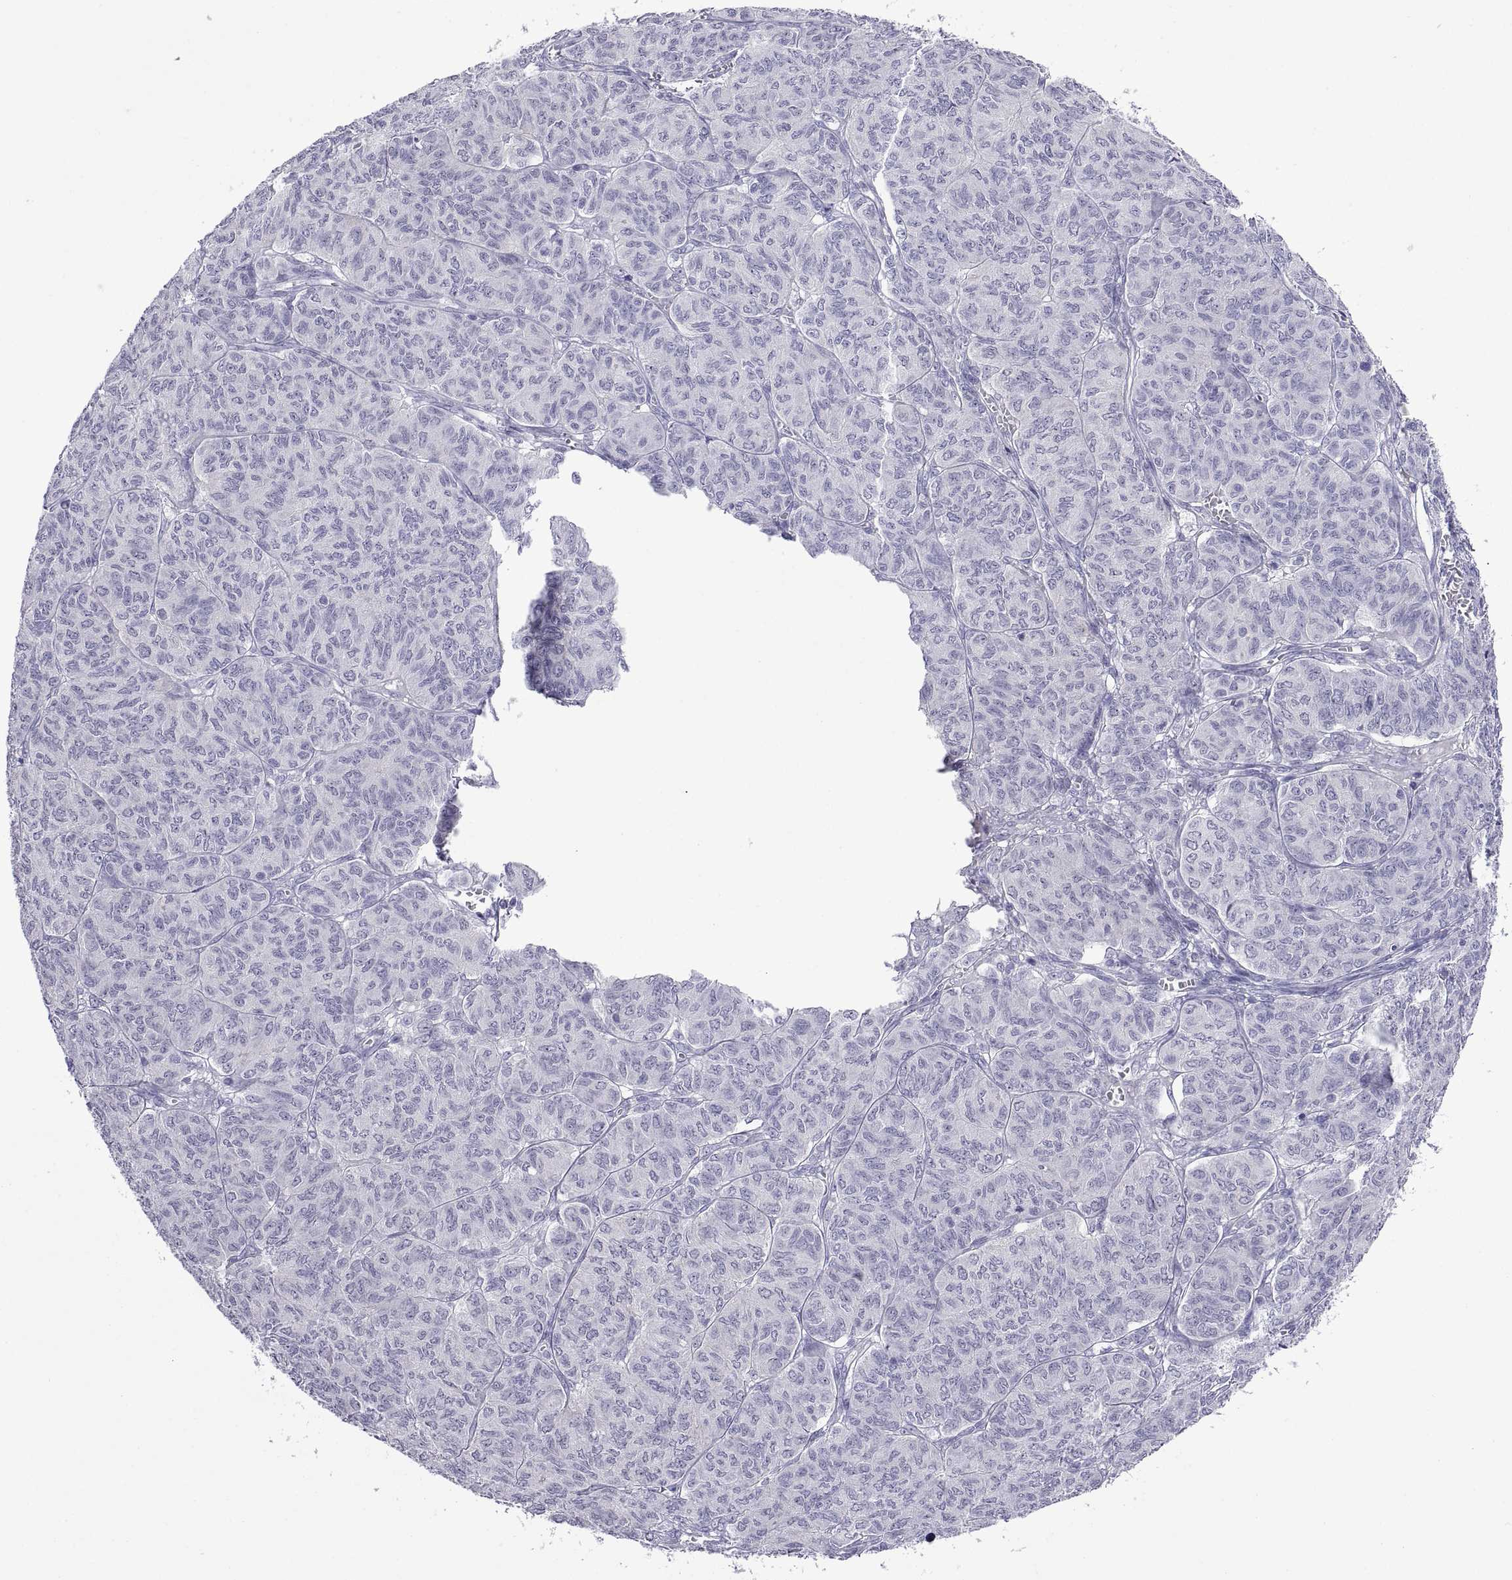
{"staining": {"intensity": "negative", "quantity": "none", "location": "none"}, "tissue": "ovarian cancer", "cell_type": "Tumor cells", "image_type": "cancer", "snomed": [{"axis": "morphology", "description": "Carcinoma, endometroid"}, {"axis": "topography", "description": "Ovary"}], "caption": "An immunohistochemistry (IHC) photomicrograph of ovarian endometroid carcinoma is shown. There is no staining in tumor cells of ovarian endometroid carcinoma.", "gene": "VSX2", "patient": {"sex": "female", "age": 80}}